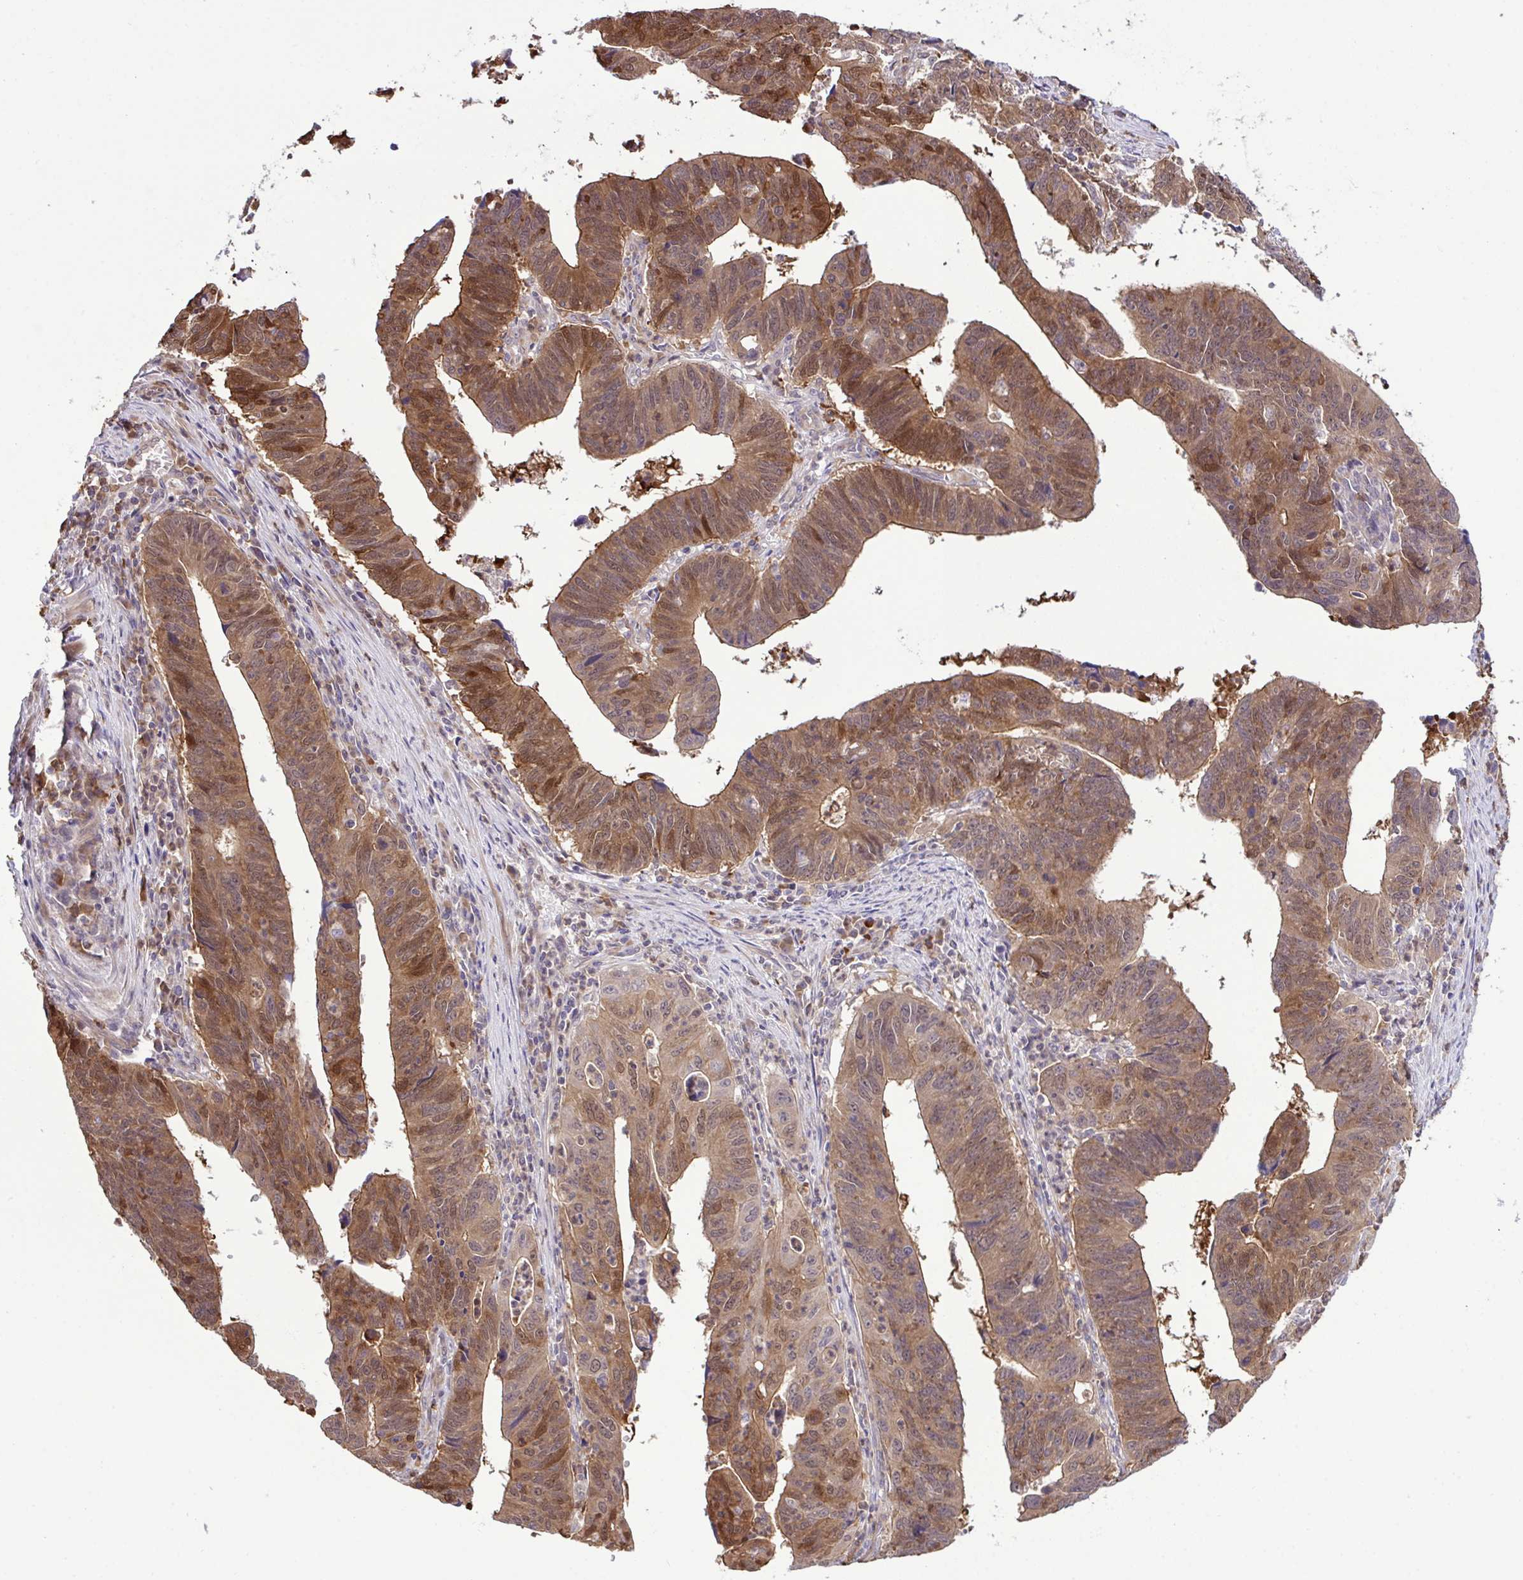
{"staining": {"intensity": "moderate", "quantity": ">75%", "location": "cytoplasmic/membranous,nuclear"}, "tissue": "stomach cancer", "cell_type": "Tumor cells", "image_type": "cancer", "snomed": [{"axis": "morphology", "description": "Adenocarcinoma, NOS"}, {"axis": "topography", "description": "Stomach"}], "caption": "Protein expression analysis of human stomach adenocarcinoma reveals moderate cytoplasmic/membranous and nuclear expression in approximately >75% of tumor cells.", "gene": "CMPK1", "patient": {"sex": "male", "age": 59}}